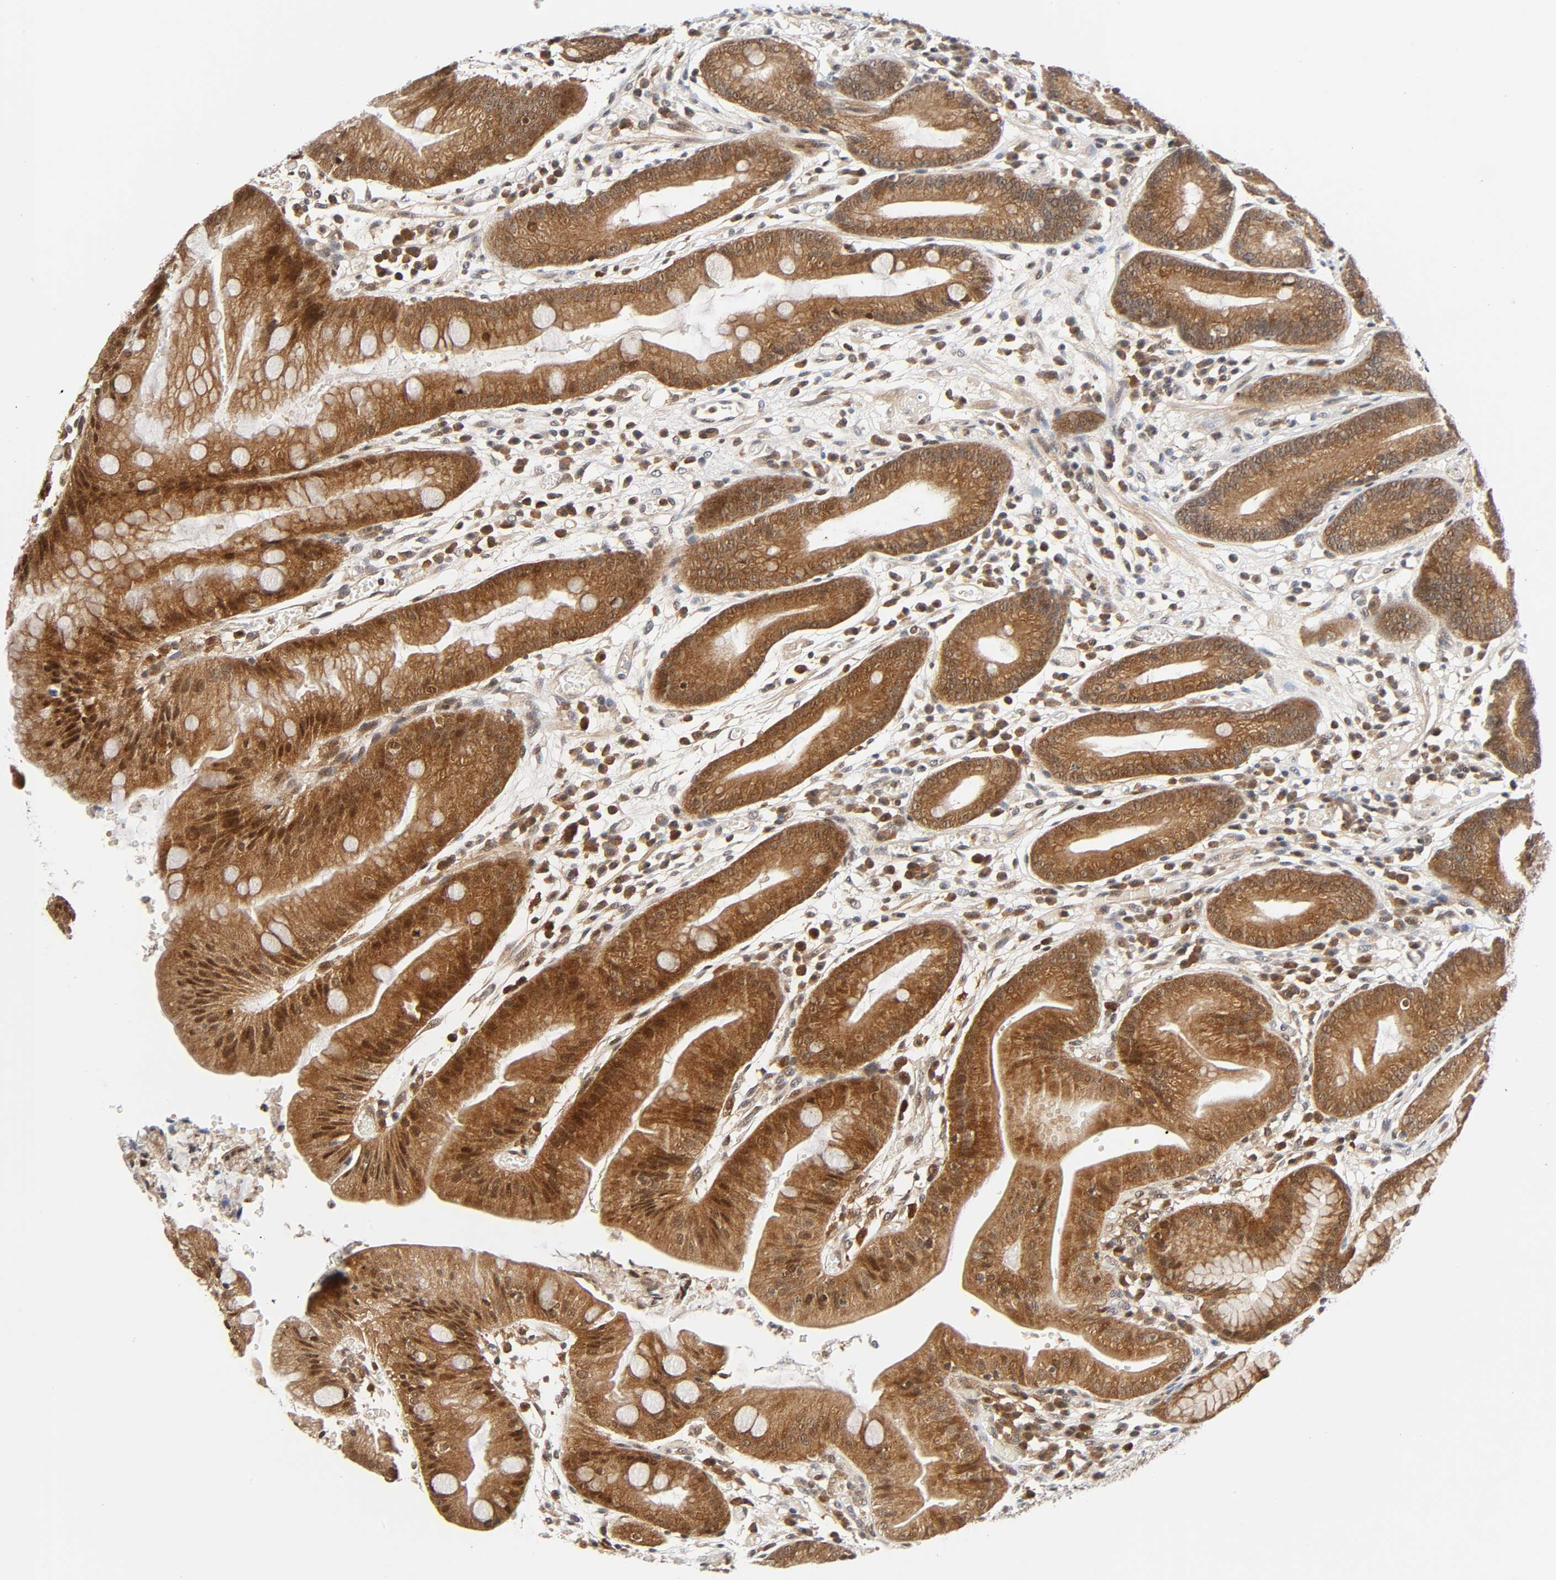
{"staining": {"intensity": "moderate", "quantity": ">75%", "location": "cytoplasmic/membranous,nuclear"}, "tissue": "stomach", "cell_type": "Glandular cells", "image_type": "normal", "snomed": [{"axis": "morphology", "description": "Normal tissue, NOS"}, {"axis": "morphology", "description": "Inflammation, NOS"}, {"axis": "topography", "description": "Stomach, lower"}], "caption": "Unremarkable stomach reveals moderate cytoplasmic/membranous,nuclear staining in approximately >75% of glandular cells, visualized by immunohistochemistry.", "gene": "CASP9", "patient": {"sex": "male", "age": 59}}